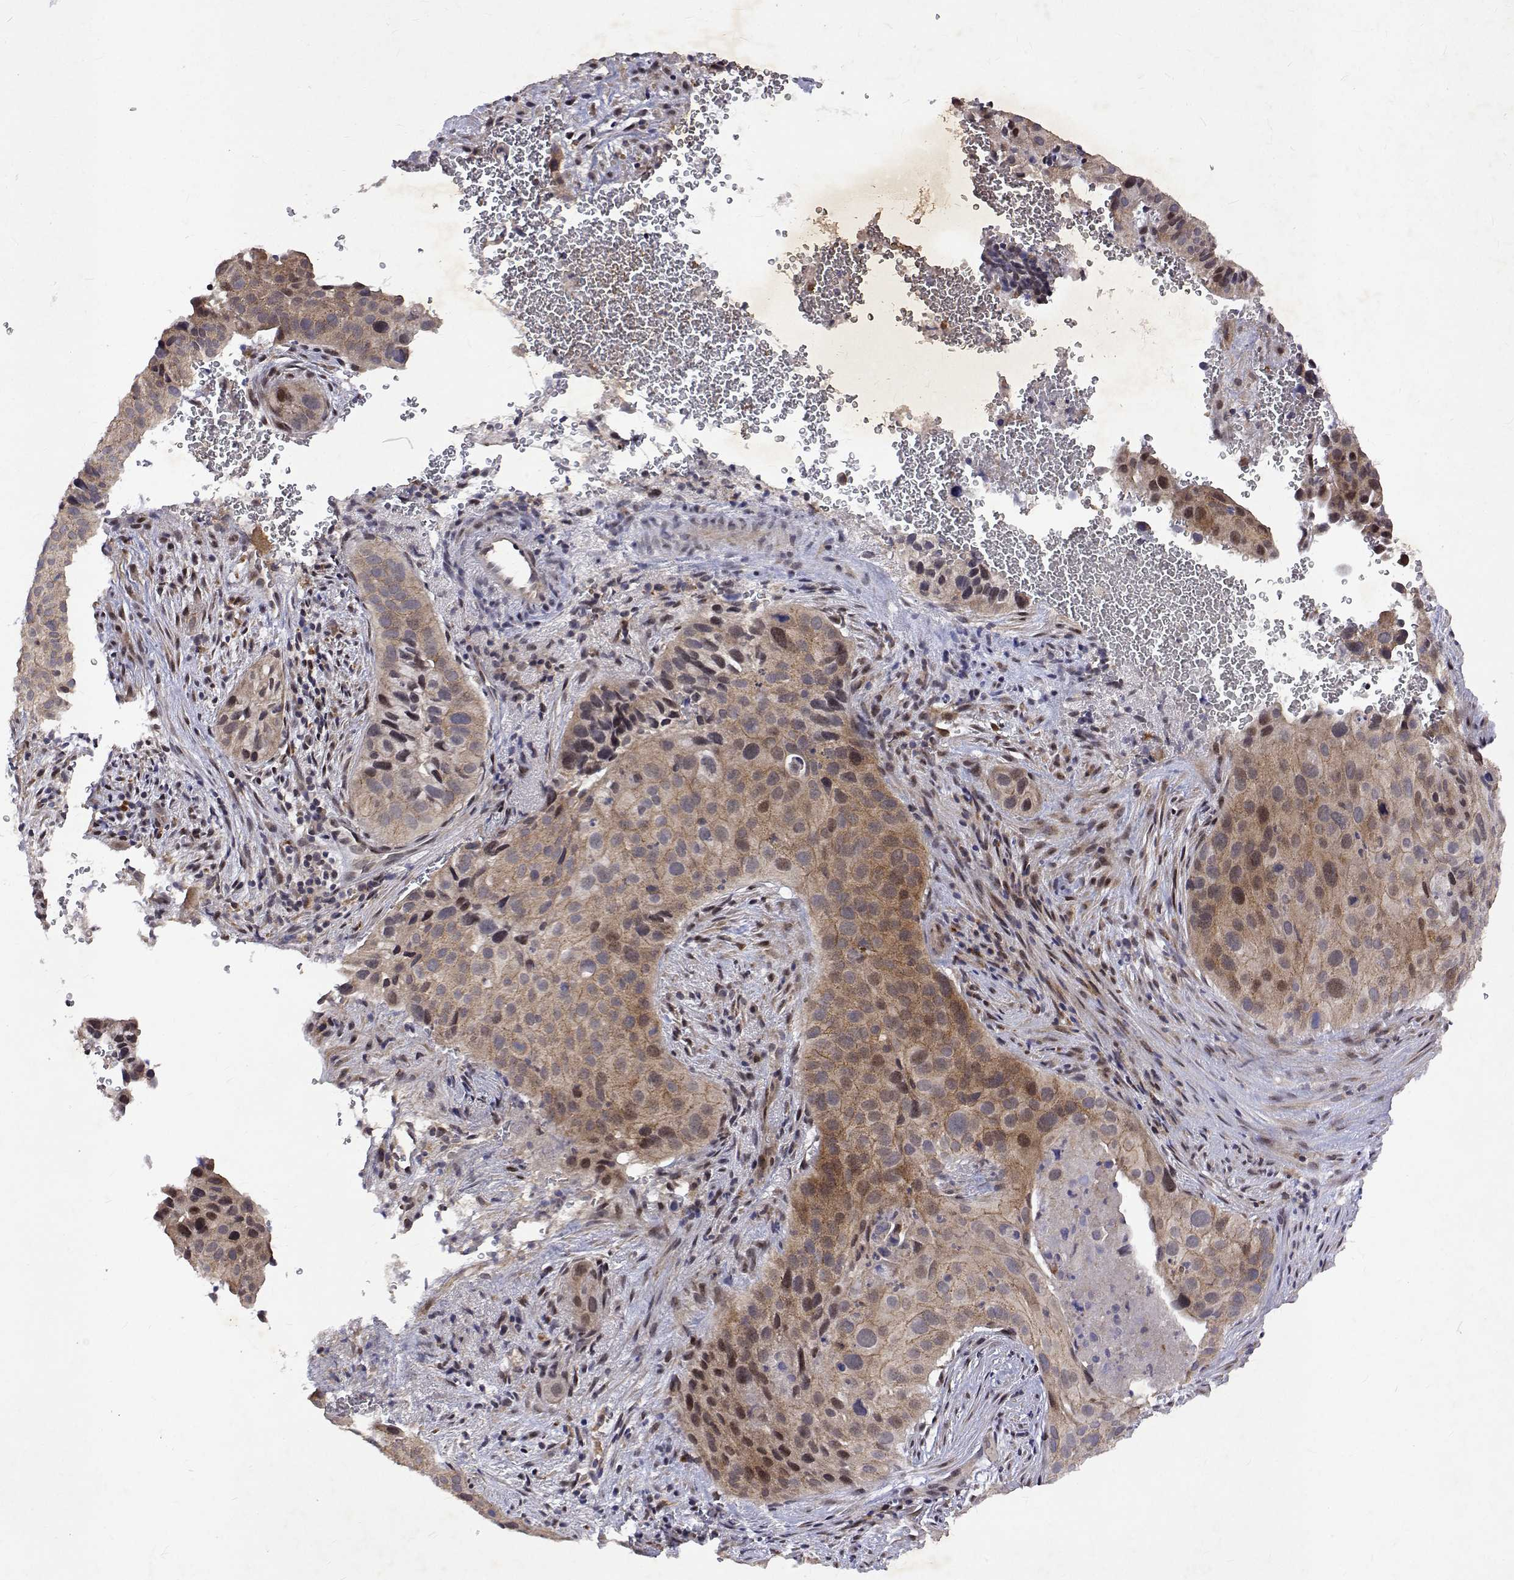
{"staining": {"intensity": "weak", "quantity": "25%-75%", "location": "cytoplasmic/membranous"}, "tissue": "cervical cancer", "cell_type": "Tumor cells", "image_type": "cancer", "snomed": [{"axis": "morphology", "description": "Squamous cell carcinoma, NOS"}, {"axis": "topography", "description": "Cervix"}], "caption": "IHC (DAB (3,3'-diaminobenzidine)) staining of human cervical squamous cell carcinoma demonstrates weak cytoplasmic/membranous protein positivity in about 25%-75% of tumor cells. Immunohistochemistry (ihc) stains the protein in brown and the nuclei are stained blue.", "gene": "ALKBH8", "patient": {"sex": "female", "age": 38}}